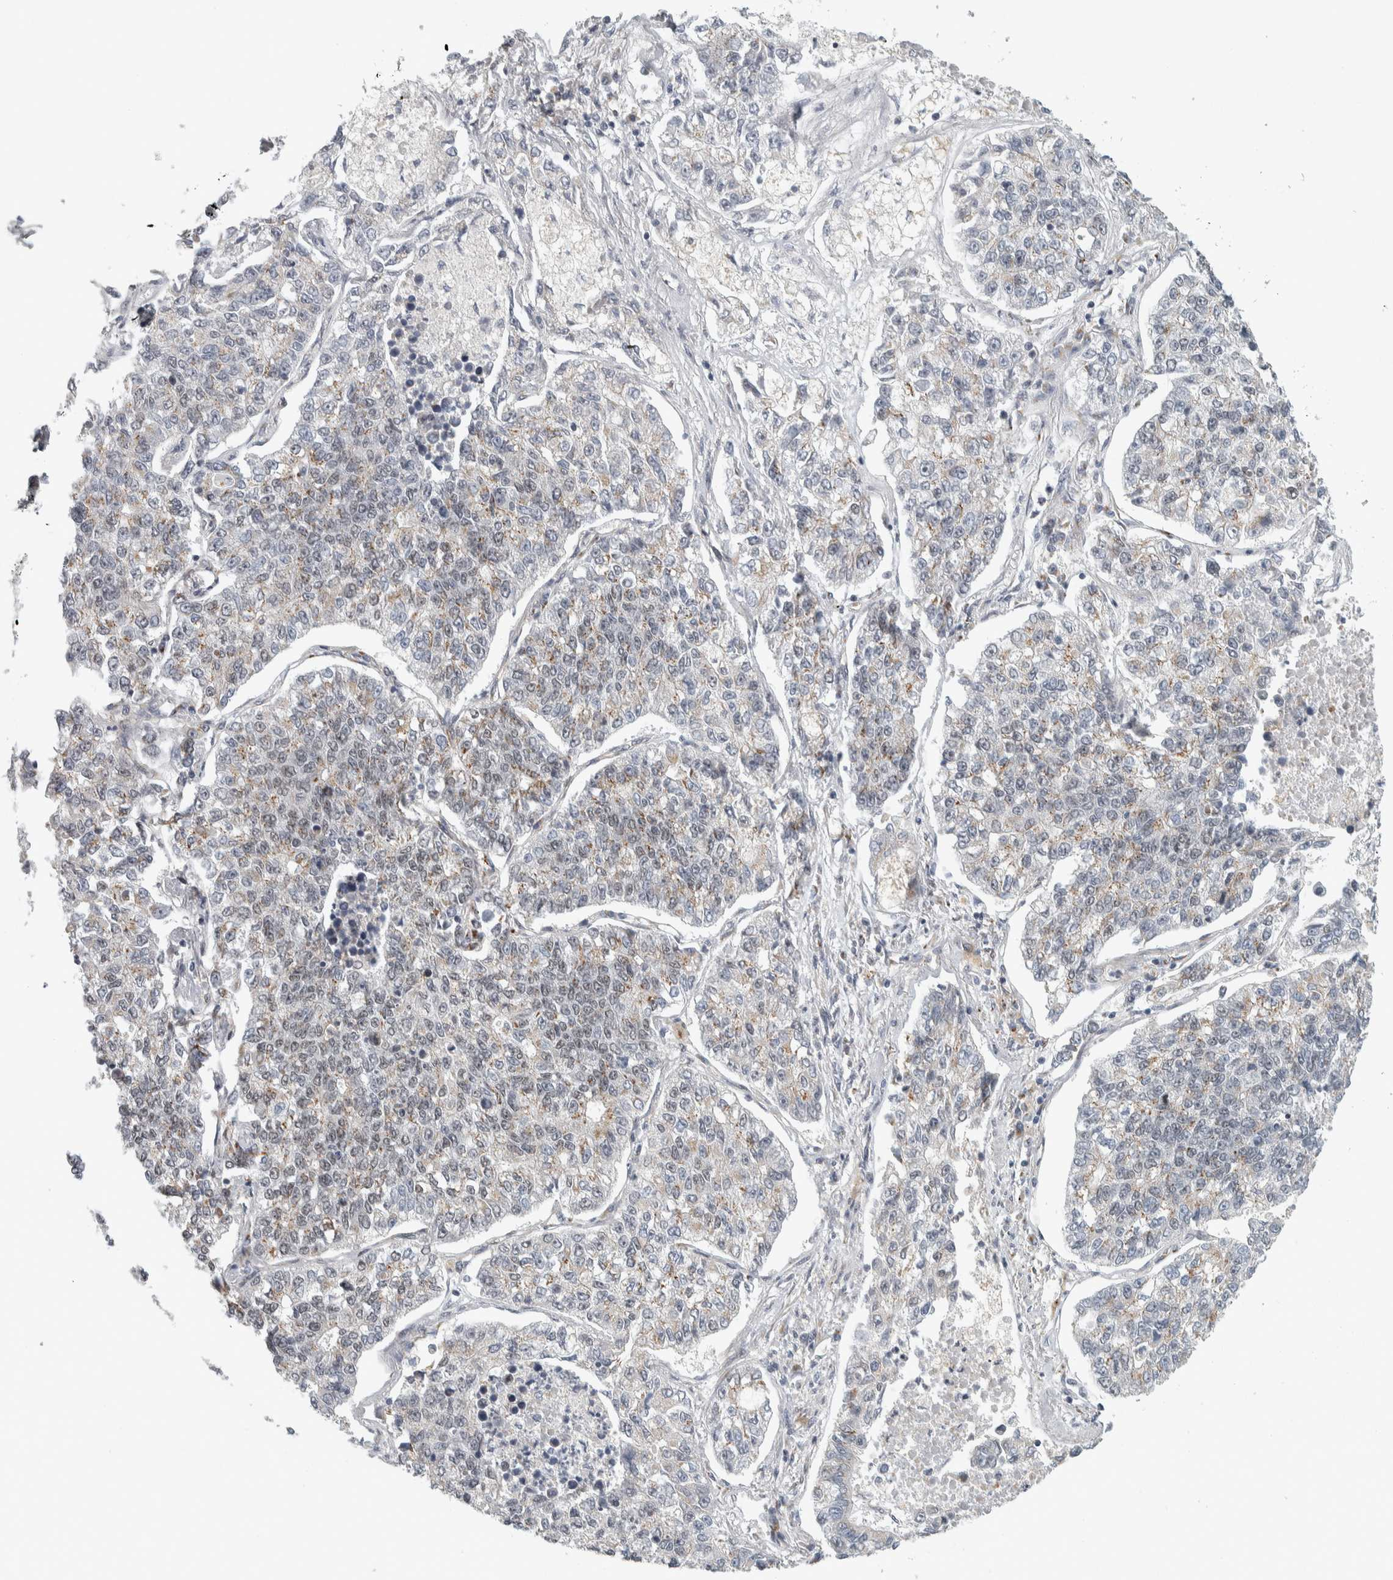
{"staining": {"intensity": "weak", "quantity": "25%-75%", "location": "cytoplasmic/membranous,nuclear"}, "tissue": "lung cancer", "cell_type": "Tumor cells", "image_type": "cancer", "snomed": [{"axis": "morphology", "description": "Adenocarcinoma, NOS"}, {"axis": "topography", "description": "Lung"}], "caption": "Immunohistochemistry (DAB) staining of human lung cancer exhibits weak cytoplasmic/membranous and nuclear protein staining in about 25%-75% of tumor cells. Ihc stains the protein in brown and the nuclei are stained blue.", "gene": "ZMYND8", "patient": {"sex": "male", "age": 49}}